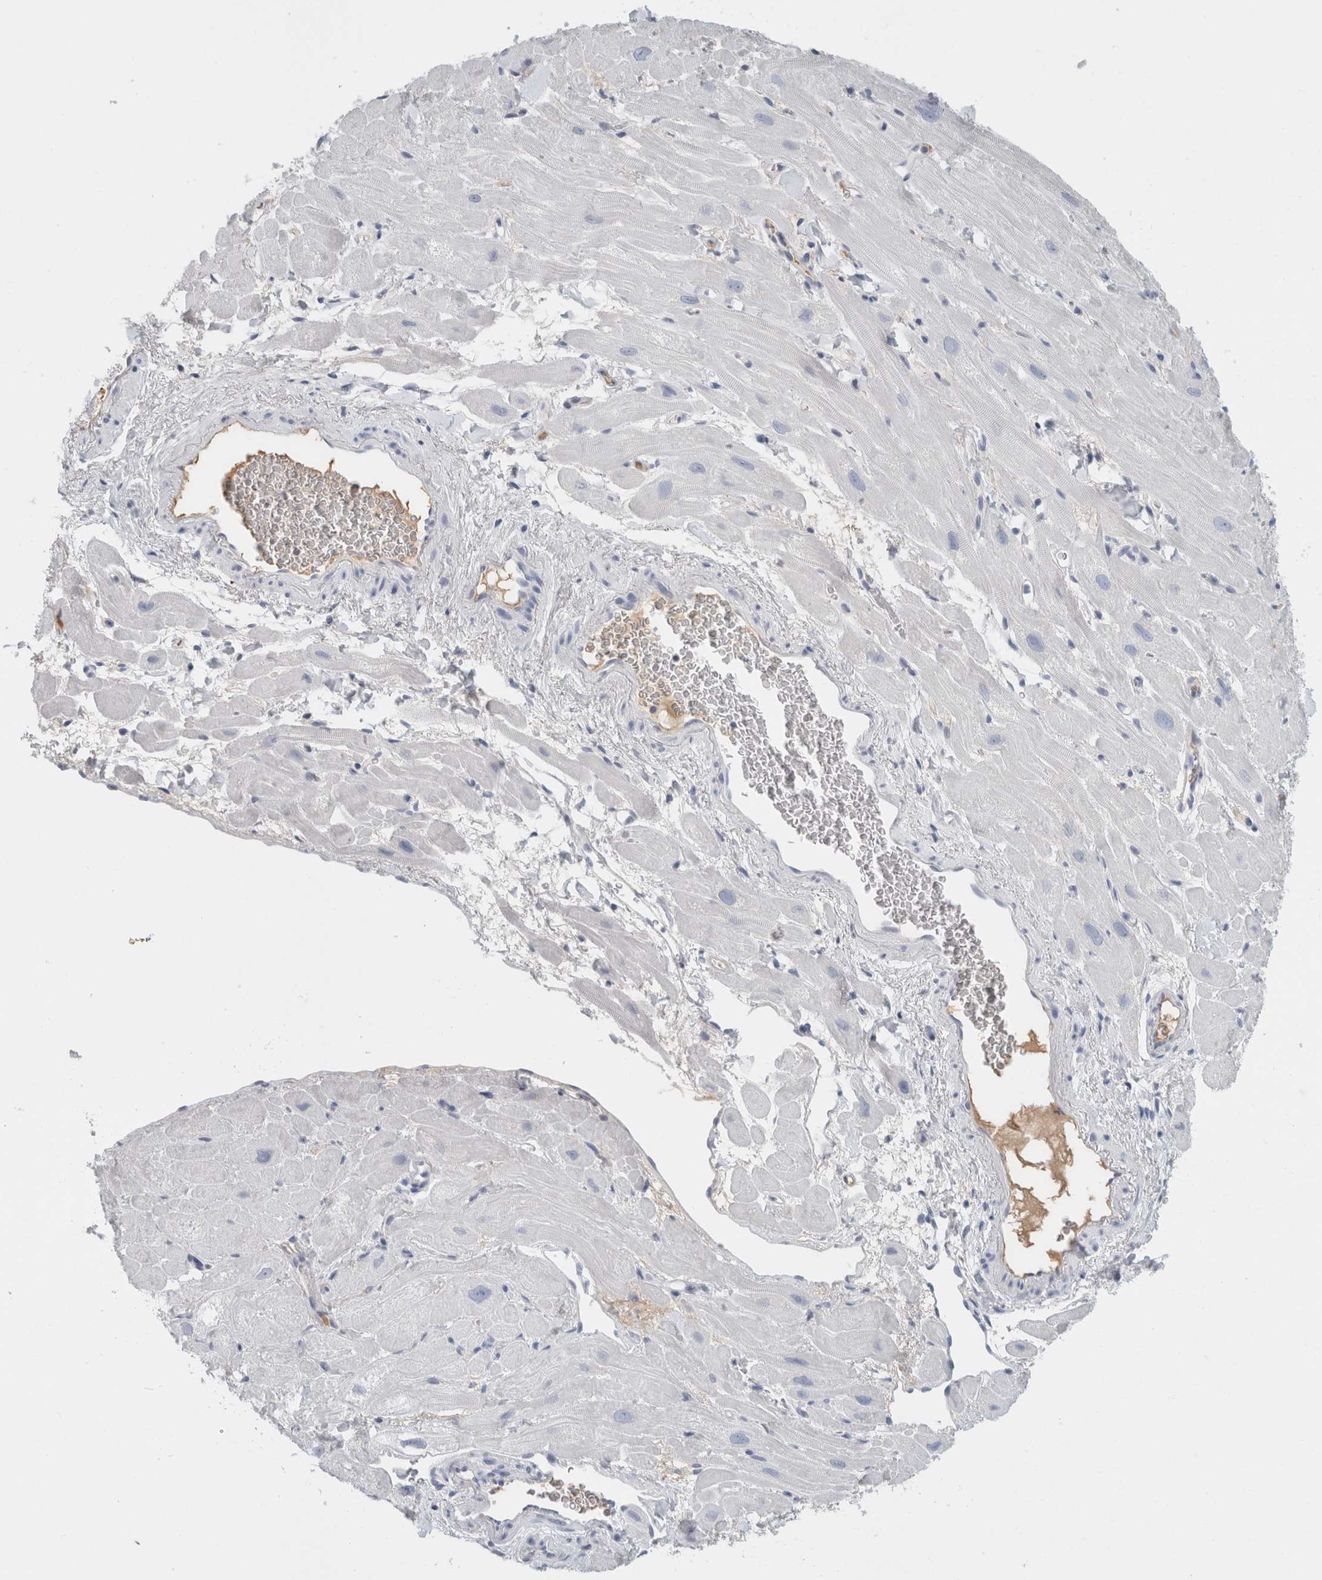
{"staining": {"intensity": "negative", "quantity": "none", "location": "none"}, "tissue": "heart muscle", "cell_type": "Cardiomyocytes", "image_type": "normal", "snomed": [{"axis": "morphology", "description": "Normal tissue, NOS"}, {"axis": "topography", "description": "Heart"}], "caption": "Immunohistochemistry photomicrograph of unremarkable heart muscle: heart muscle stained with DAB reveals no significant protein positivity in cardiomyocytes.", "gene": "TSPAN8", "patient": {"sex": "male", "age": 49}}